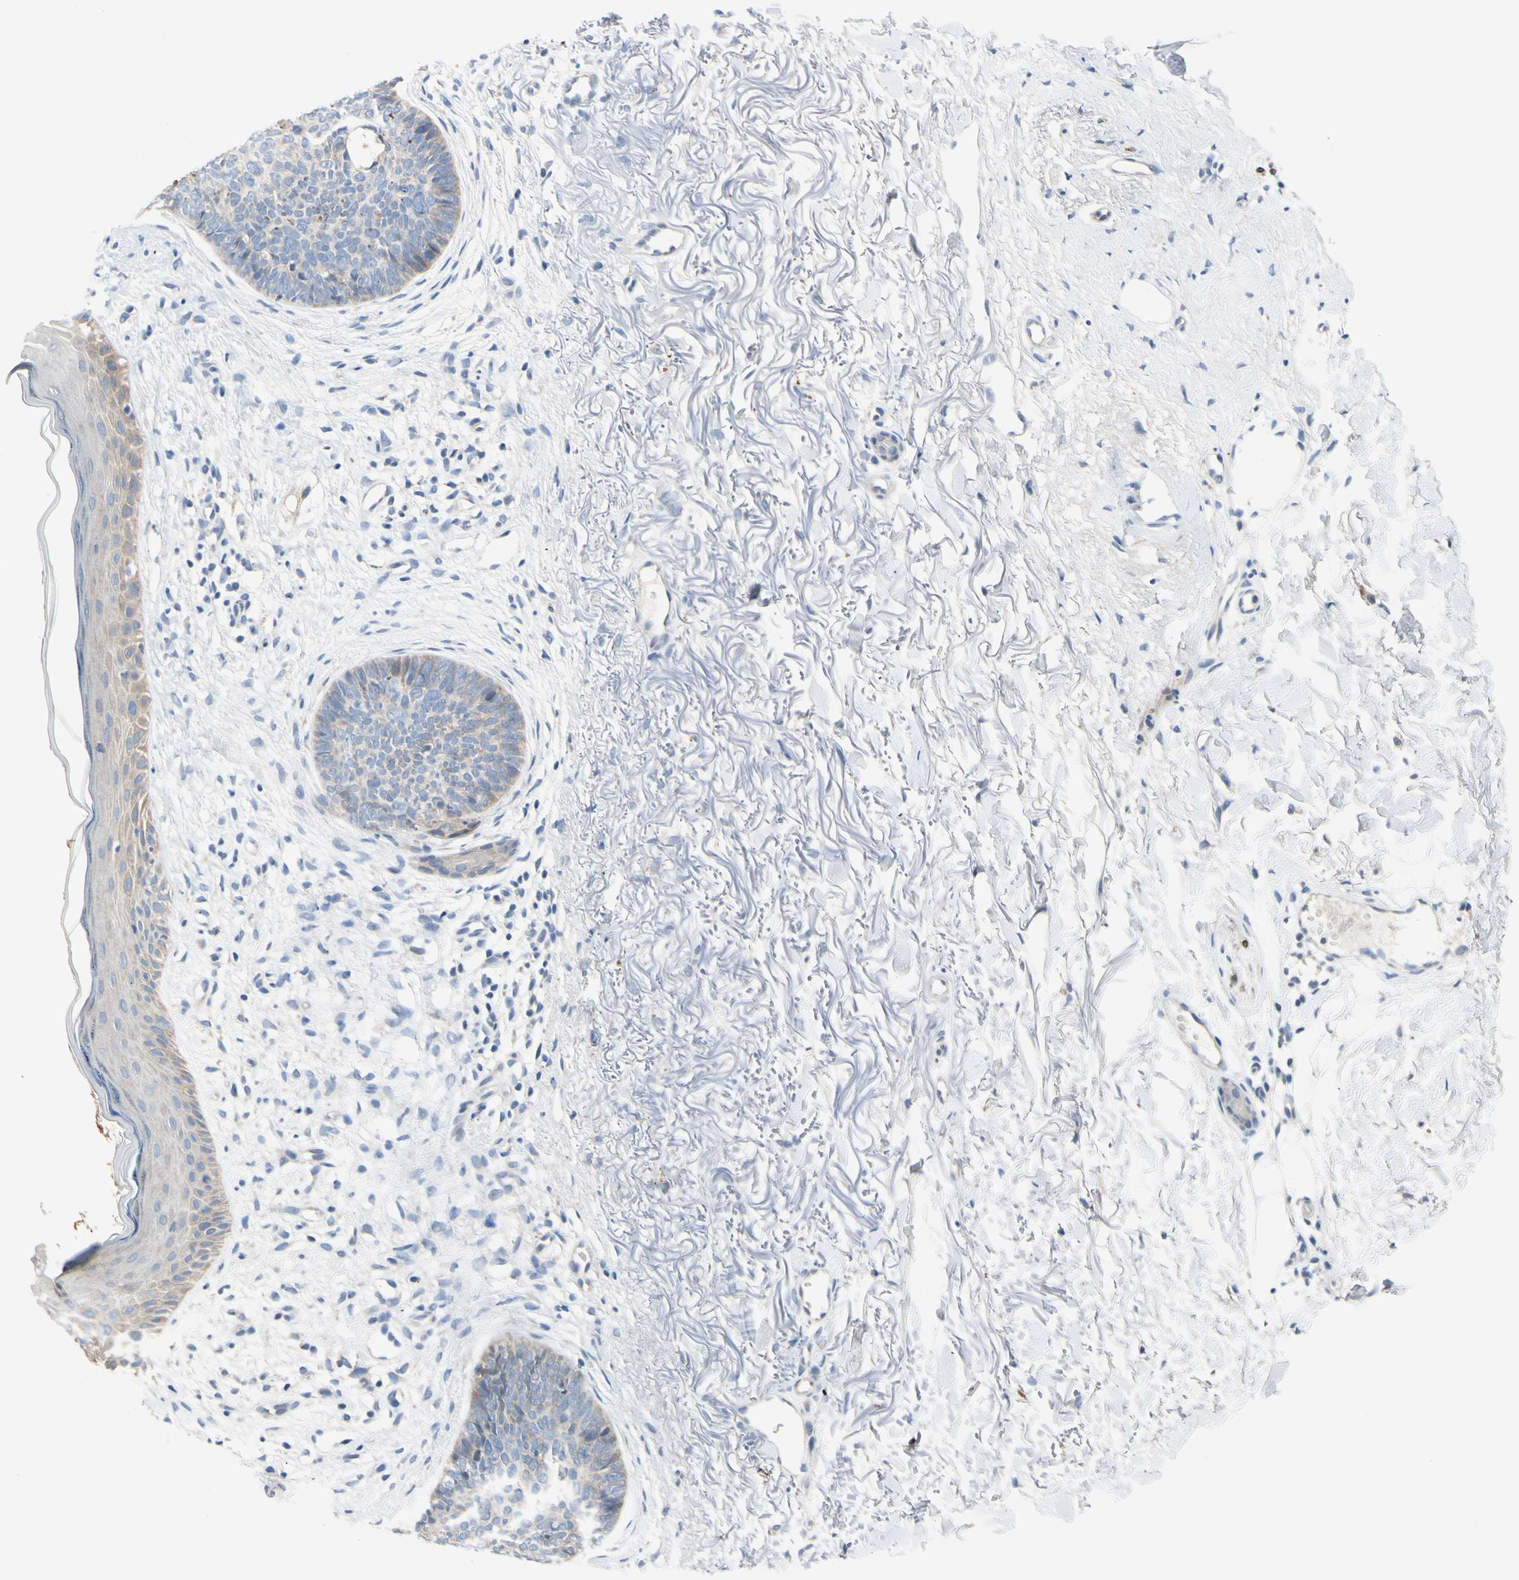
{"staining": {"intensity": "weak", "quantity": "<25%", "location": "cytoplasmic/membranous"}, "tissue": "skin cancer", "cell_type": "Tumor cells", "image_type": "cancer", "snomed": [{"axis": "morphology", "description": "Basal cell carcinoma"}, {"axis": "topography", "description": "Skin"}], "caption": "Micrograph shows no protein positivity in tumor cells of skin basal cell carcinoma tissue.", "gene": "SLC27A6", "patient": {"sex": "female", "age": 70}}